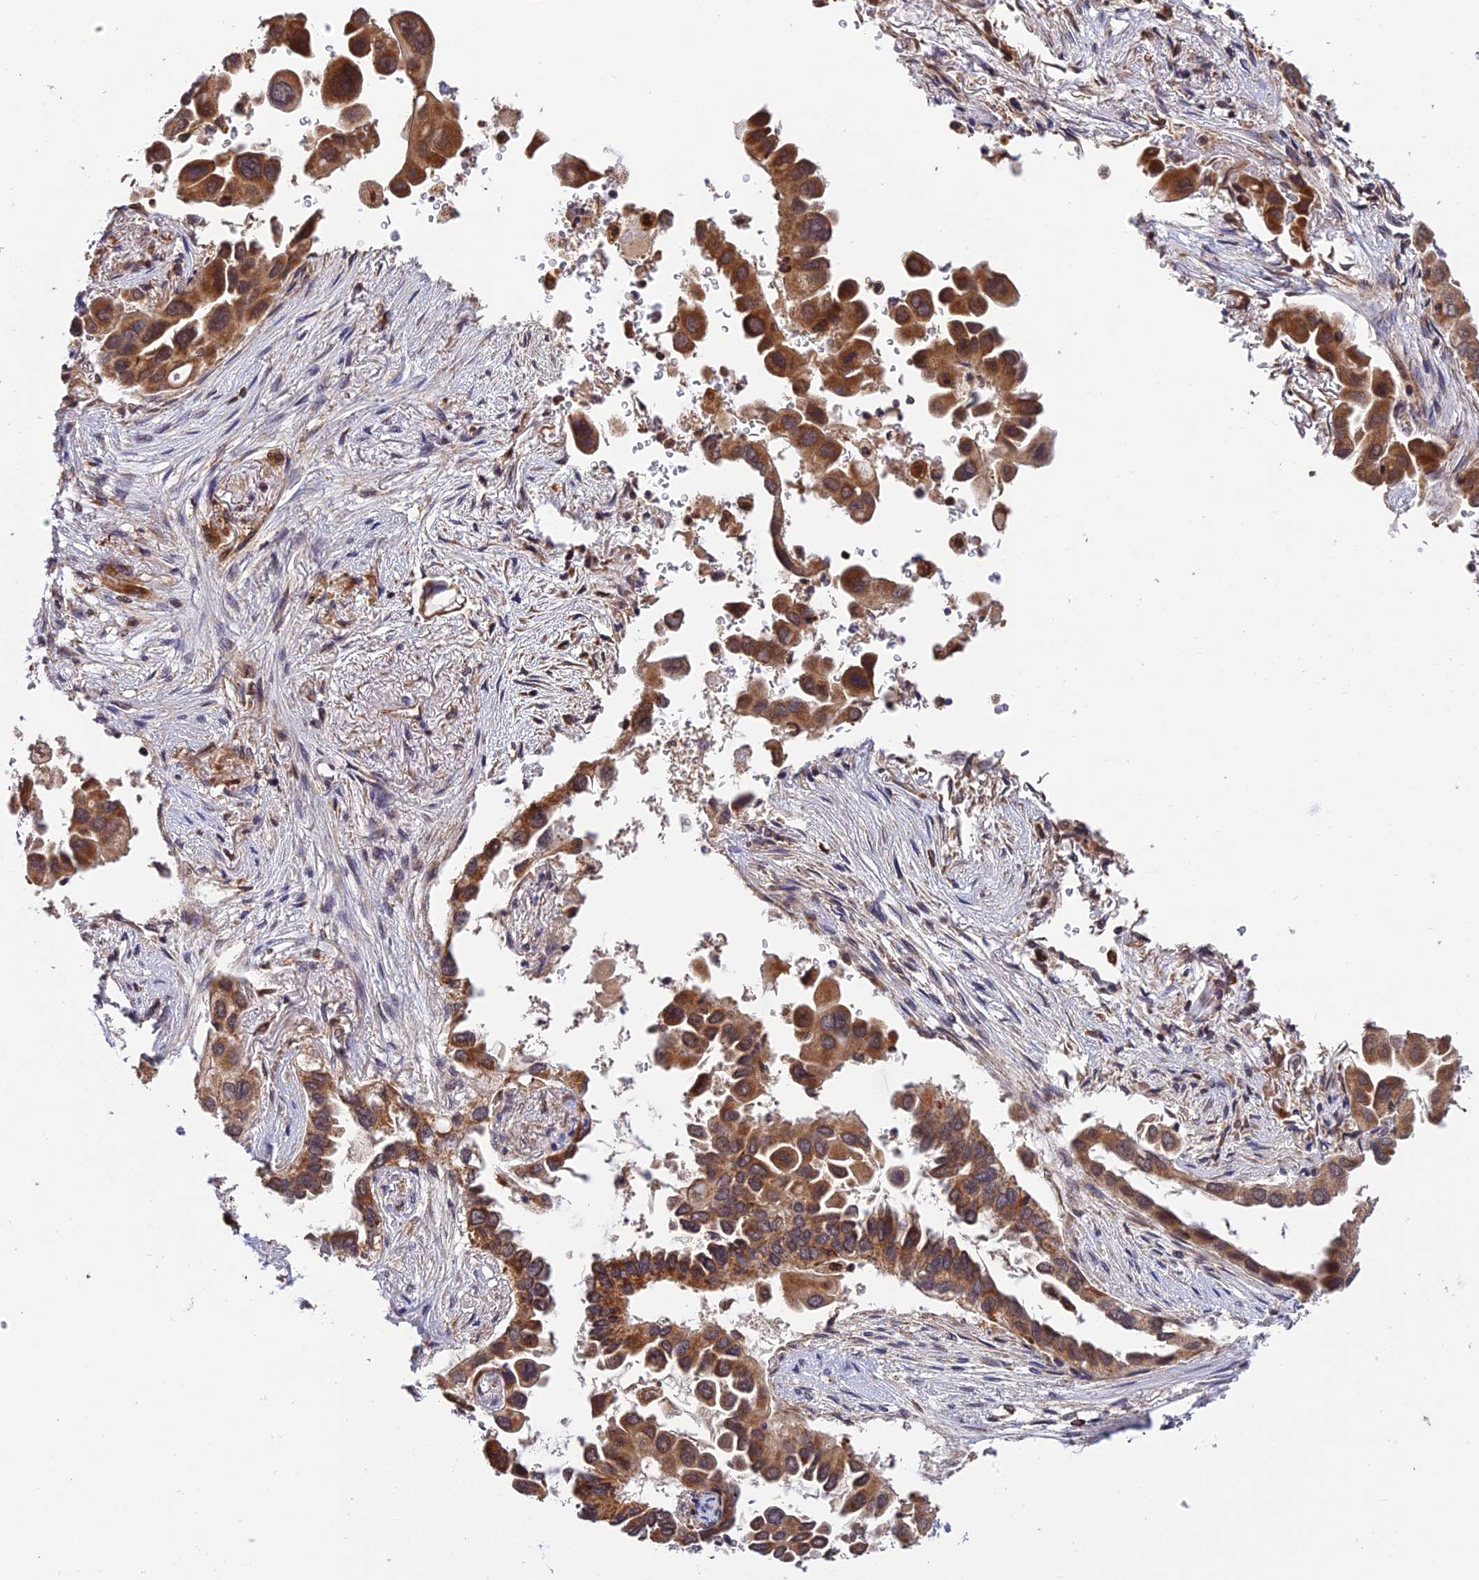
{"staining": {"intensity": "strong", "quantity": ">75%", "location": "cytoplasmic/membranous"}, "tissue": "lung cancer", "cell_type": "Tumor cells", "image_type": "cancer", "snomed": [{"axis": "morphology", "description": "Adenocarcinoma, NOS"}, {"axis": "topography", "description": "Lung"}], "caption": "IHC (DAB (3,3'-diaminobenzidine)) staining of human adenocarcinoma (lung) demonstrates strong cytoplasmic/membranous protein staining in about >75% of tumor cells. Nuclei are stained in blue.", "gene": "MNS1", "patient": {"sex": "female", "age": 76}}